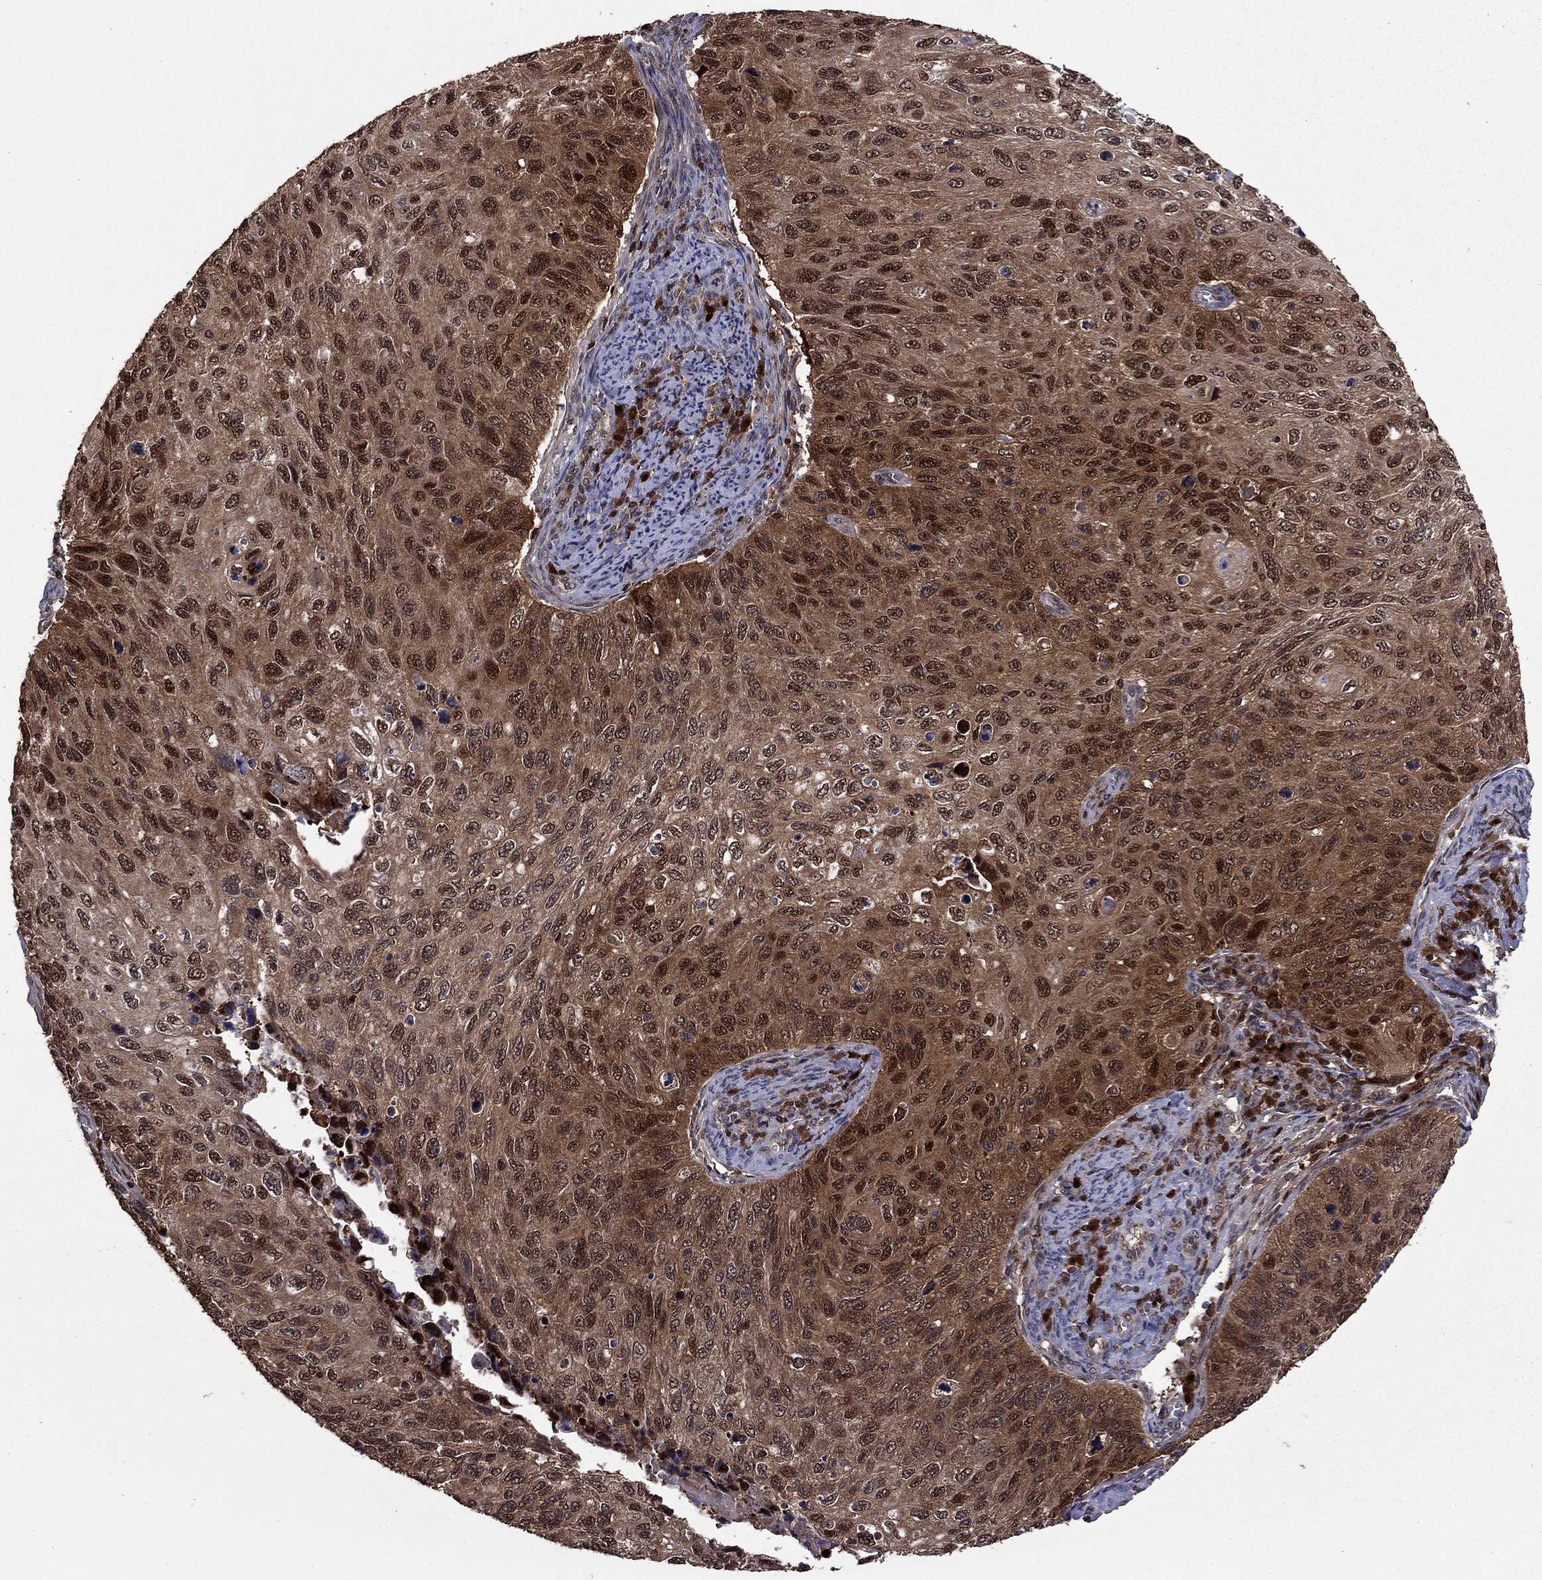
{"staining": {"intensity": "strong", "quantity": "<25%", "location": "cytoplasmic/membranous,nuclear"}, "tissue": "cervical cancer", "cell_type": "Tumor cells", "image_type": "cancer", "snomed": [{"axis": "morphology", "description": "Squamous cell carcinoma, NOS"}, {"axis": "topography", "description": "Cervix"}], "caption": "DAB immunohistochemical staining of cervical squamous cell carcinoma demonstrates strong cytoplasmic/membranous and nuclear protein staining in about <25% of tumor cells. (DAB IHC with brightfield microscopy, high magnification).", "gene": "APPBP2", "patient": {"sex": "female", "age": 70}}